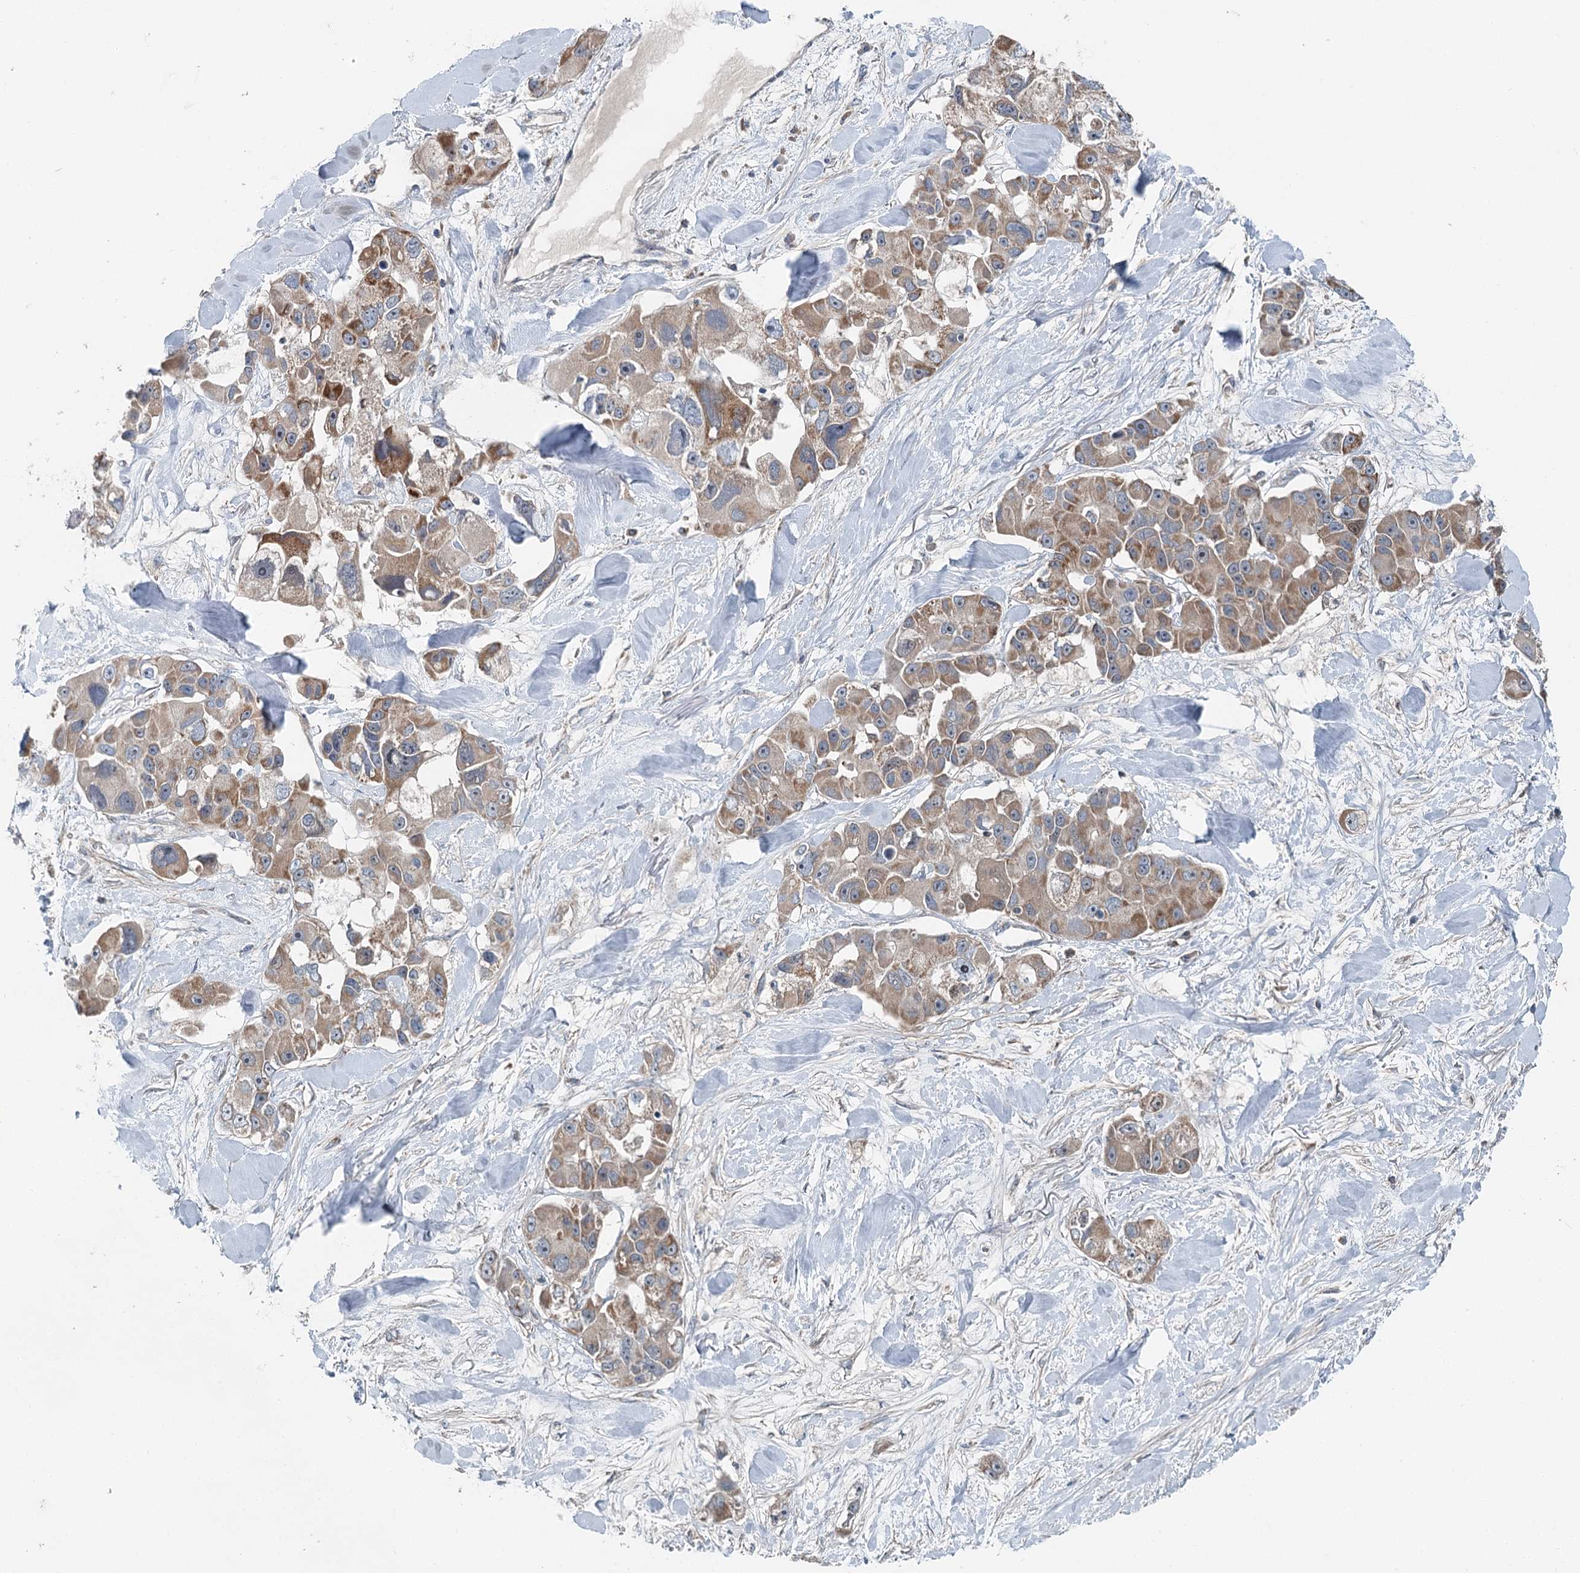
{"staining": {"intensity": "moderate", "quantity": "25%-75%", "location": "cytoplasmic/membranous"}, "tissue": "lung cancer", "cell_type": "Tumor cells", "image_type": "cancer", "snomed": [{"axis": "morphology", "description": "Adenocarcinoma, NOS"}, {"axis": "topography", "description": "Lung"}], "caption": "A histopathology image showing moderate cytoplasmic/membranous staining in approximately 25%-75% of tumor cells in adenocarcinoma (lung), as visualized by brown immunohistochemical staining.", "gene": "CHCHD5", "patient": {"sex": "female", "age": 54}}